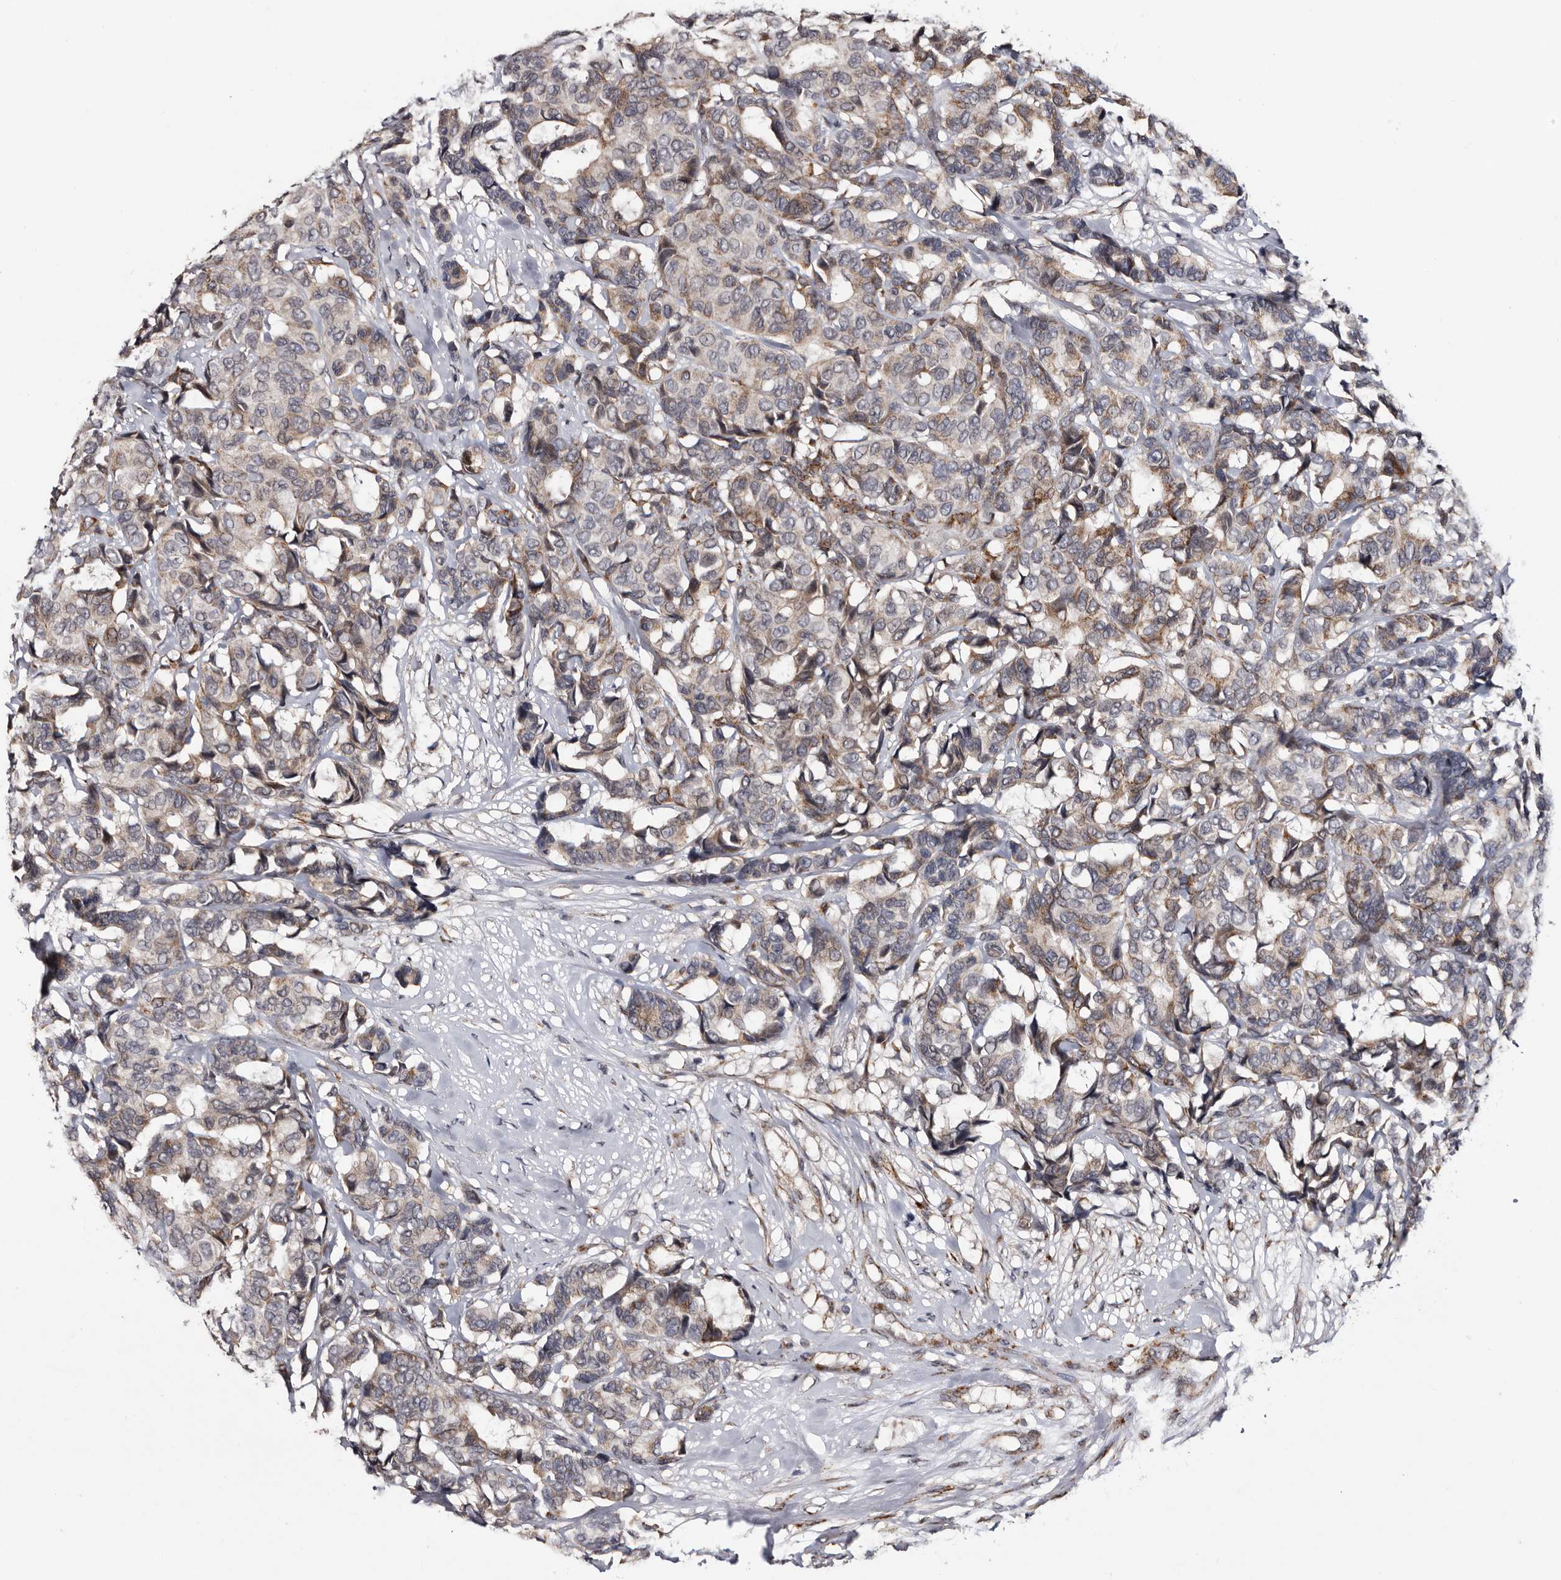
{"staining": {"intensity": "weak", "quantity": "25%-75%", "location": "cytoplasmic/membranous"}, "tissue": "breast cancer", "cell_type": "Tumor cells", "image_type": "cancer", "snomed": [{"axis": "morphology", "description": "Duct carcinoma"}, {"axis": "topography", "description": "Breast"}], "caption": "A low amount of weak cytoplasmic/membranous positivity is identified in approximately 25%-75% of tumor cells in breast cancer tissue. Nuclei are stained in blue.", "gene": "ARMCX2", "patient": {"sex": "female", "age": 87}}